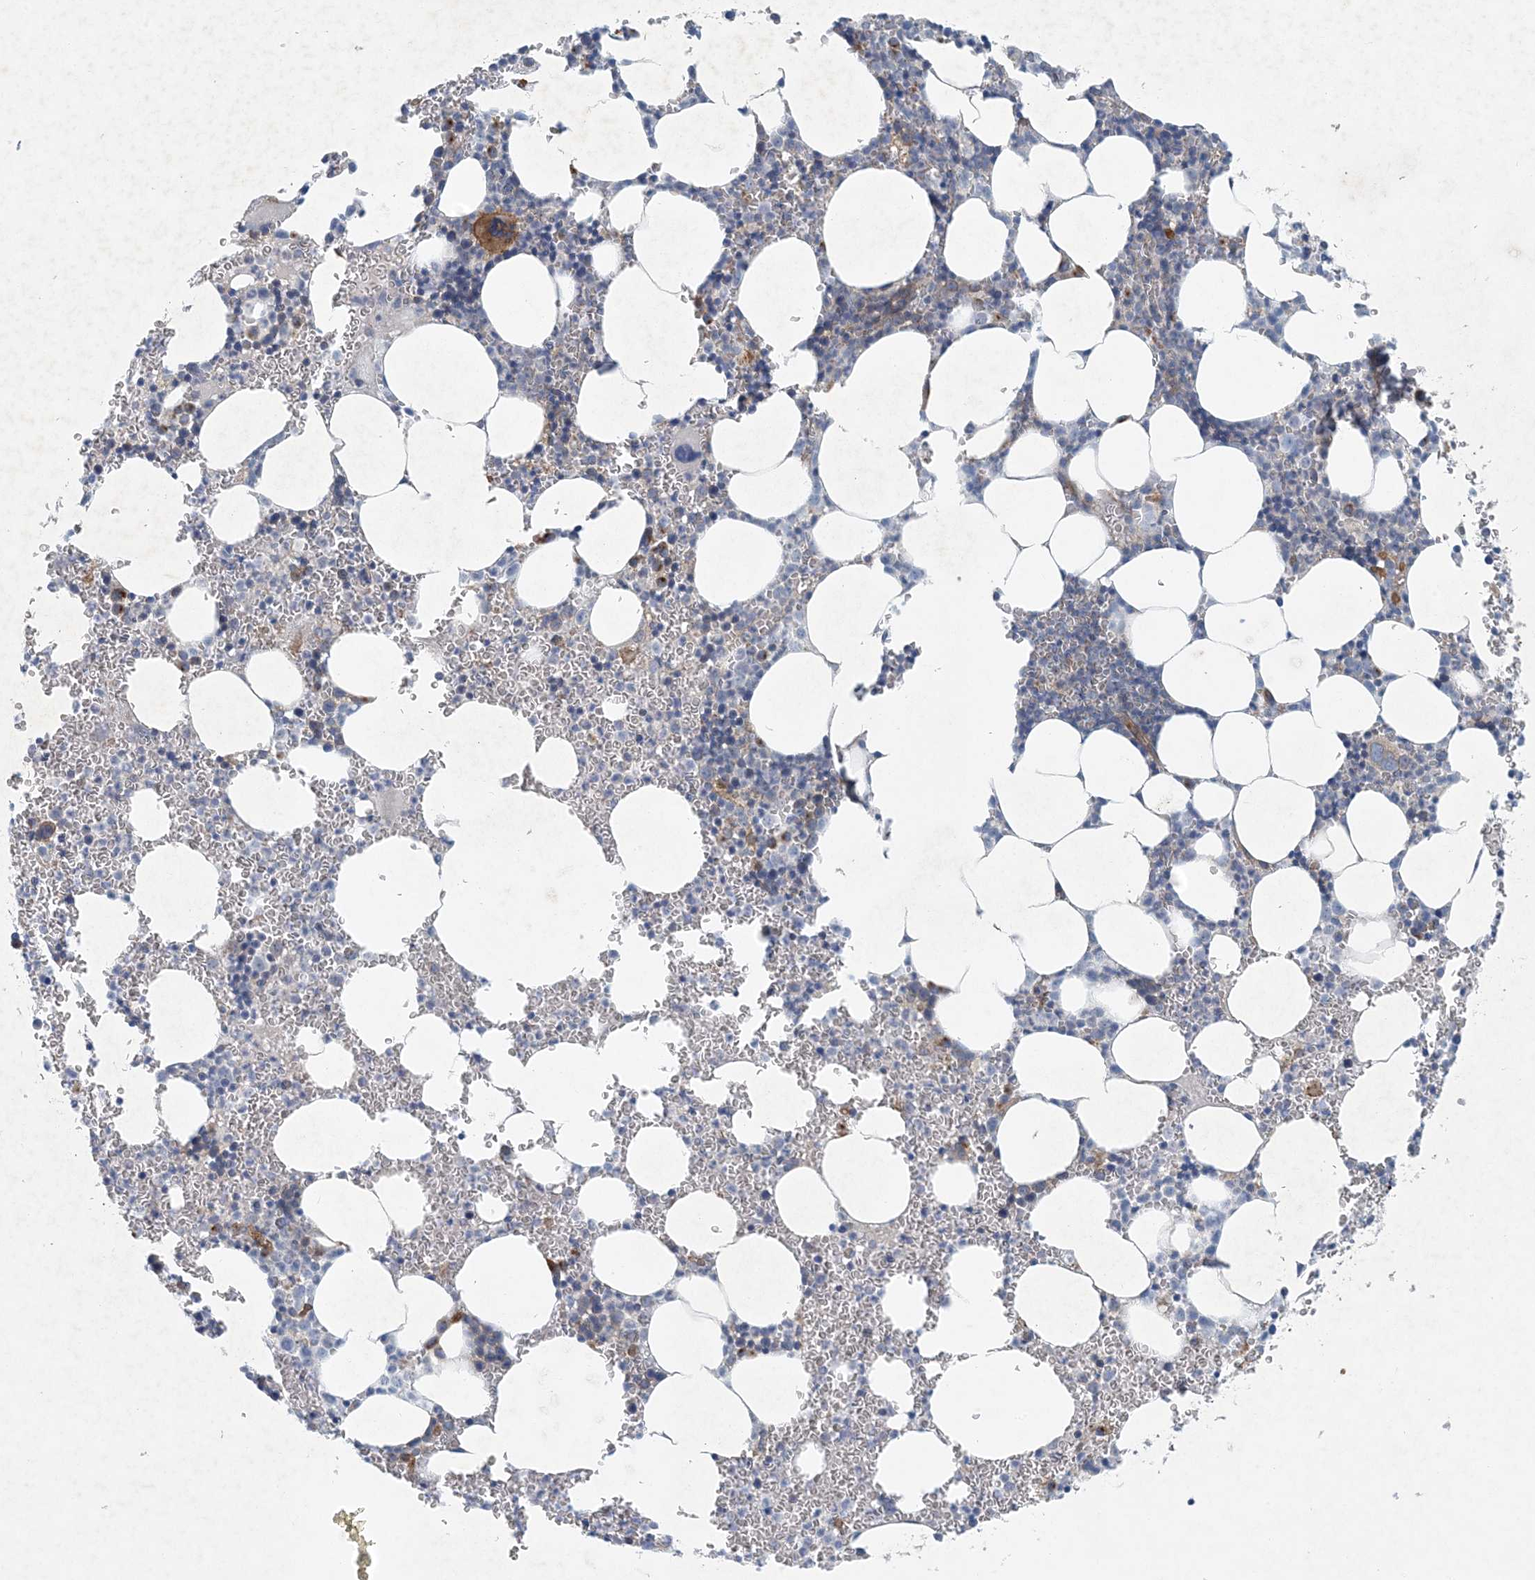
{"staining": {"intensity": "moderate", "quantity": "<25%", "location": "cytoplasmic/membranous"}, "tissue": "bone marrow", "cell_type": "Hematopoietic cells", "image_type": "normal", "snomed": [{"axis": "morphology", "description": "Normal tissue, NOS"}, {"axis": "topography", "description": "Bone marrow"}], "caption": "Moderate cytoplasmic/membranous positivity for a protein is seen in about <25% of hematopoietic cells of benign bone marrow using IHC.", "gene": "HIKESHI", "patient": {"sex": "female", "age": 78}}